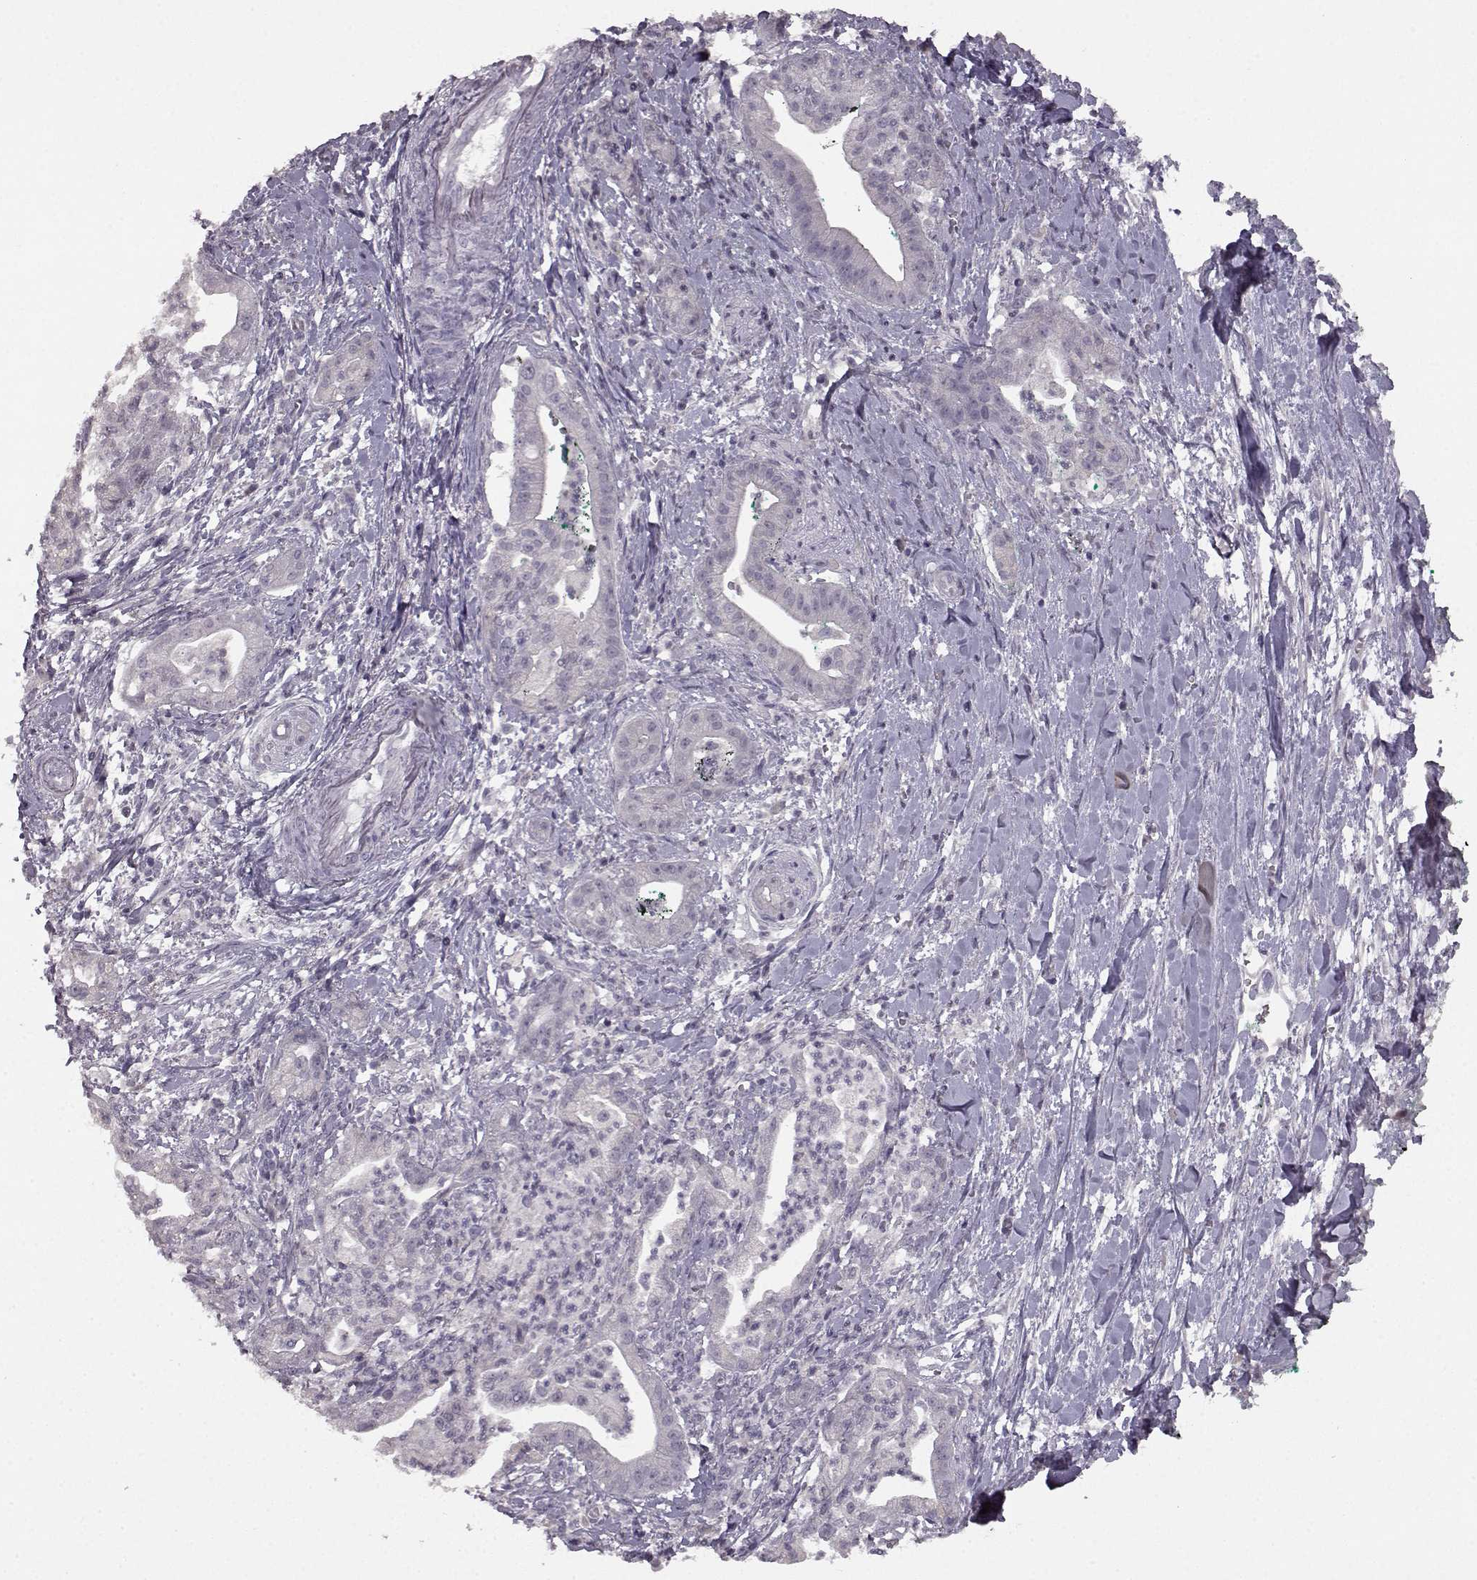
{"staining": {"intensity": "negative", "quantity": "none", "location": "none"}, "tissue": "pancreatic cancer", "cell_type": "Tumor cells", "image_type": "cancer", "snomed": [{"axis": "morphology", "description": "Normal tissue, NOS"}, {"axis": "morphology", "description": "Adenocarcinoma, NOS"}, {"axis": "topography", "description": "Lymph node"}, {"axis": "topography", "description": "Pancreas"}], "caption": "Immunohistochemical staining of pancreatic adenocarcinoma shows no significant positivity in tumor cells. Brightfield microscopy of IHC stained with DAB (brown) and hematoxylin (blue), captured at high magnification.", "gene": "LHB", "patient": {"sex": "female", "age": 58}}